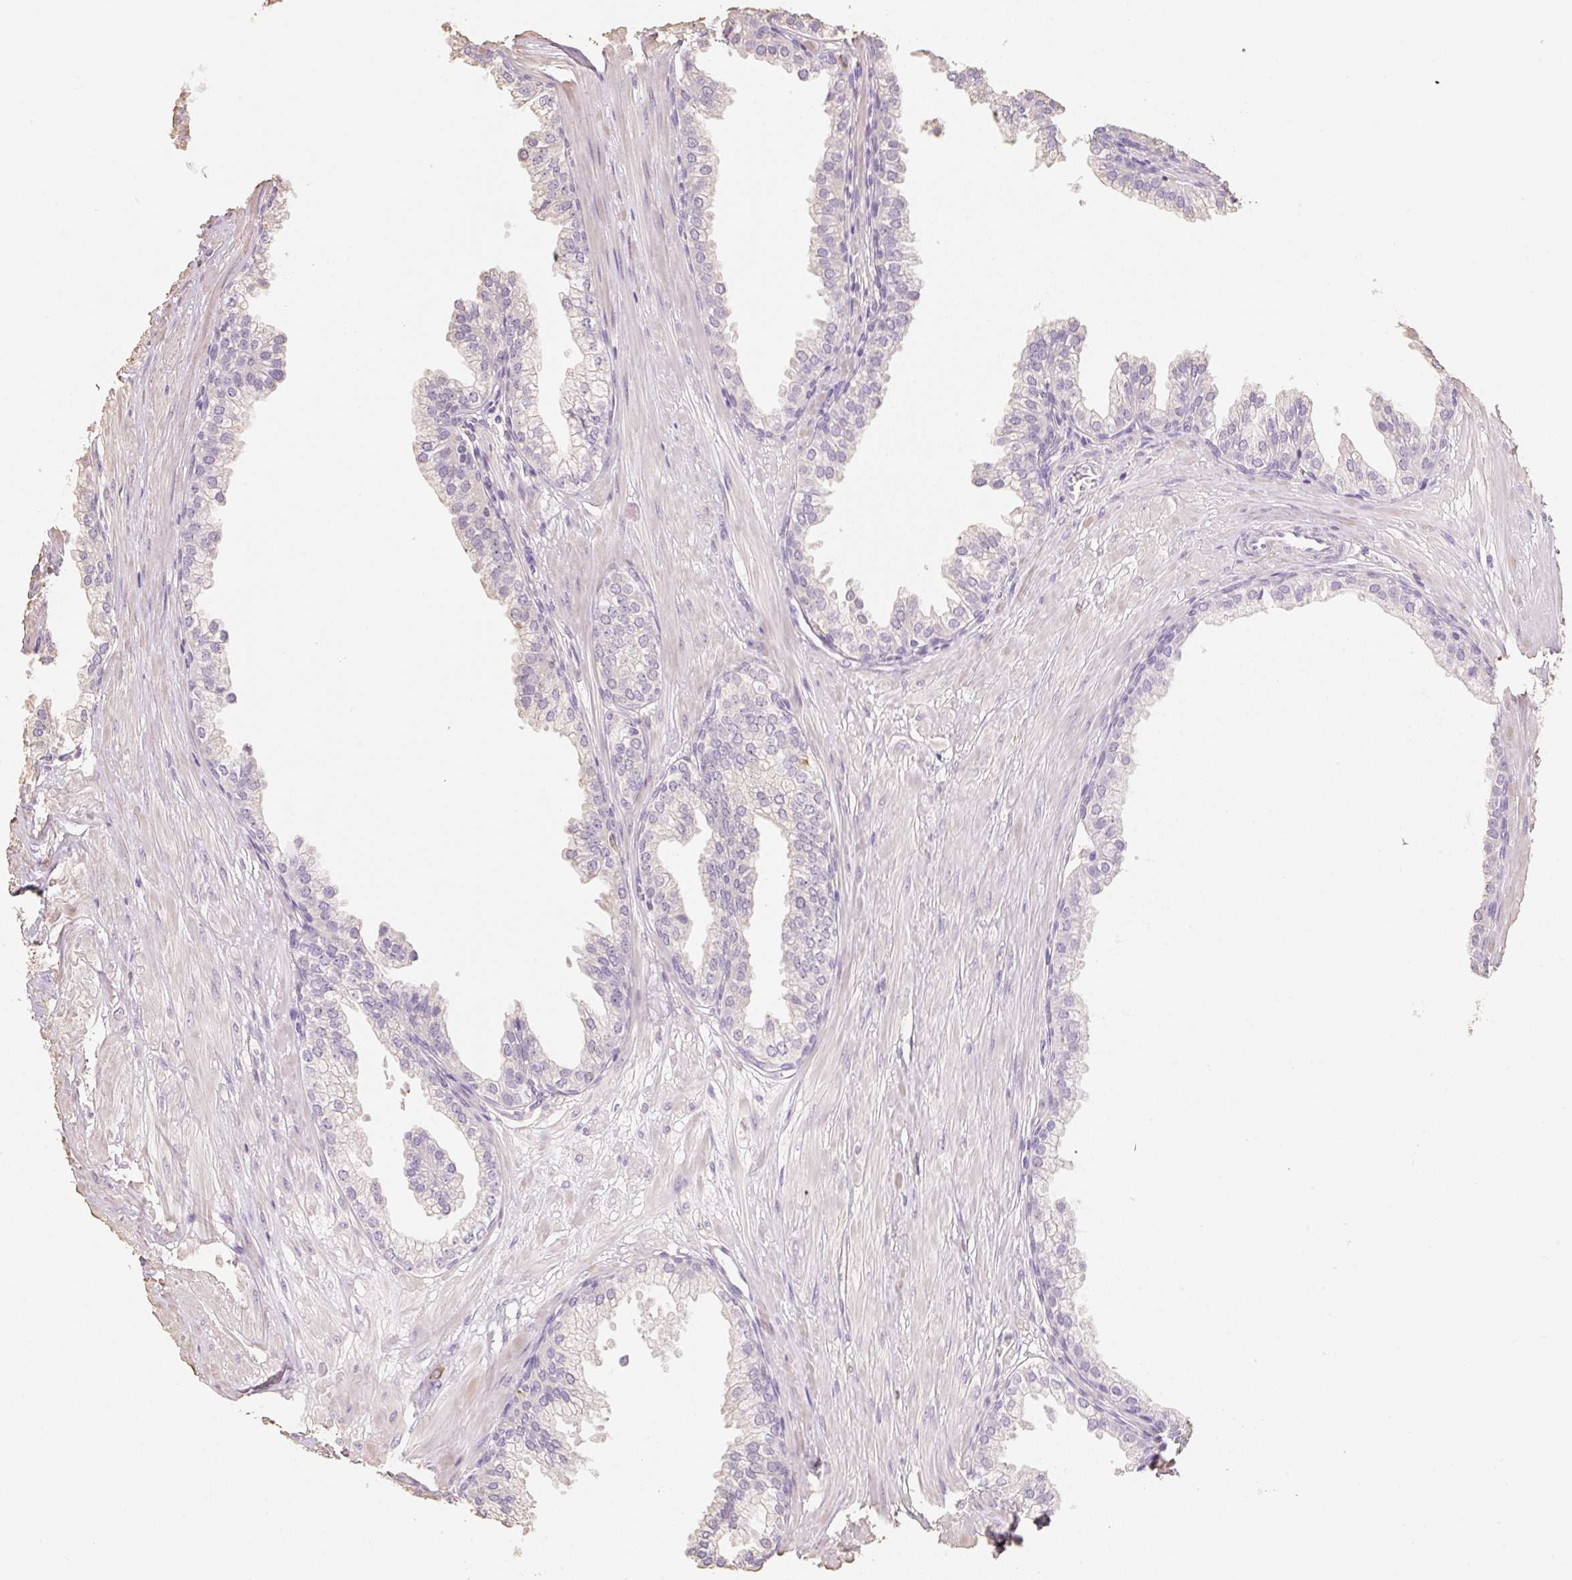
{"staining": {"intensity": "negative", "quantity": "none", "location": "none"}, "tissue": "prostate", "cell_type": "Glandular cells", "image_type": "normal", "snomed": [{"axis": "morphology", "description": "Normal tissue, NOS"}, {"axis": "topography", "description": "Prostate"}, {"axis": "topography", "description": "Peripheral nerve tissue"}], "caption": "IHC photomicrograph of normal prostate stained for a protein (brown), which reveals no staining in glandular cells.", "gene": "MBOAT7", "patient": {"sex": "male", "age": 55}}